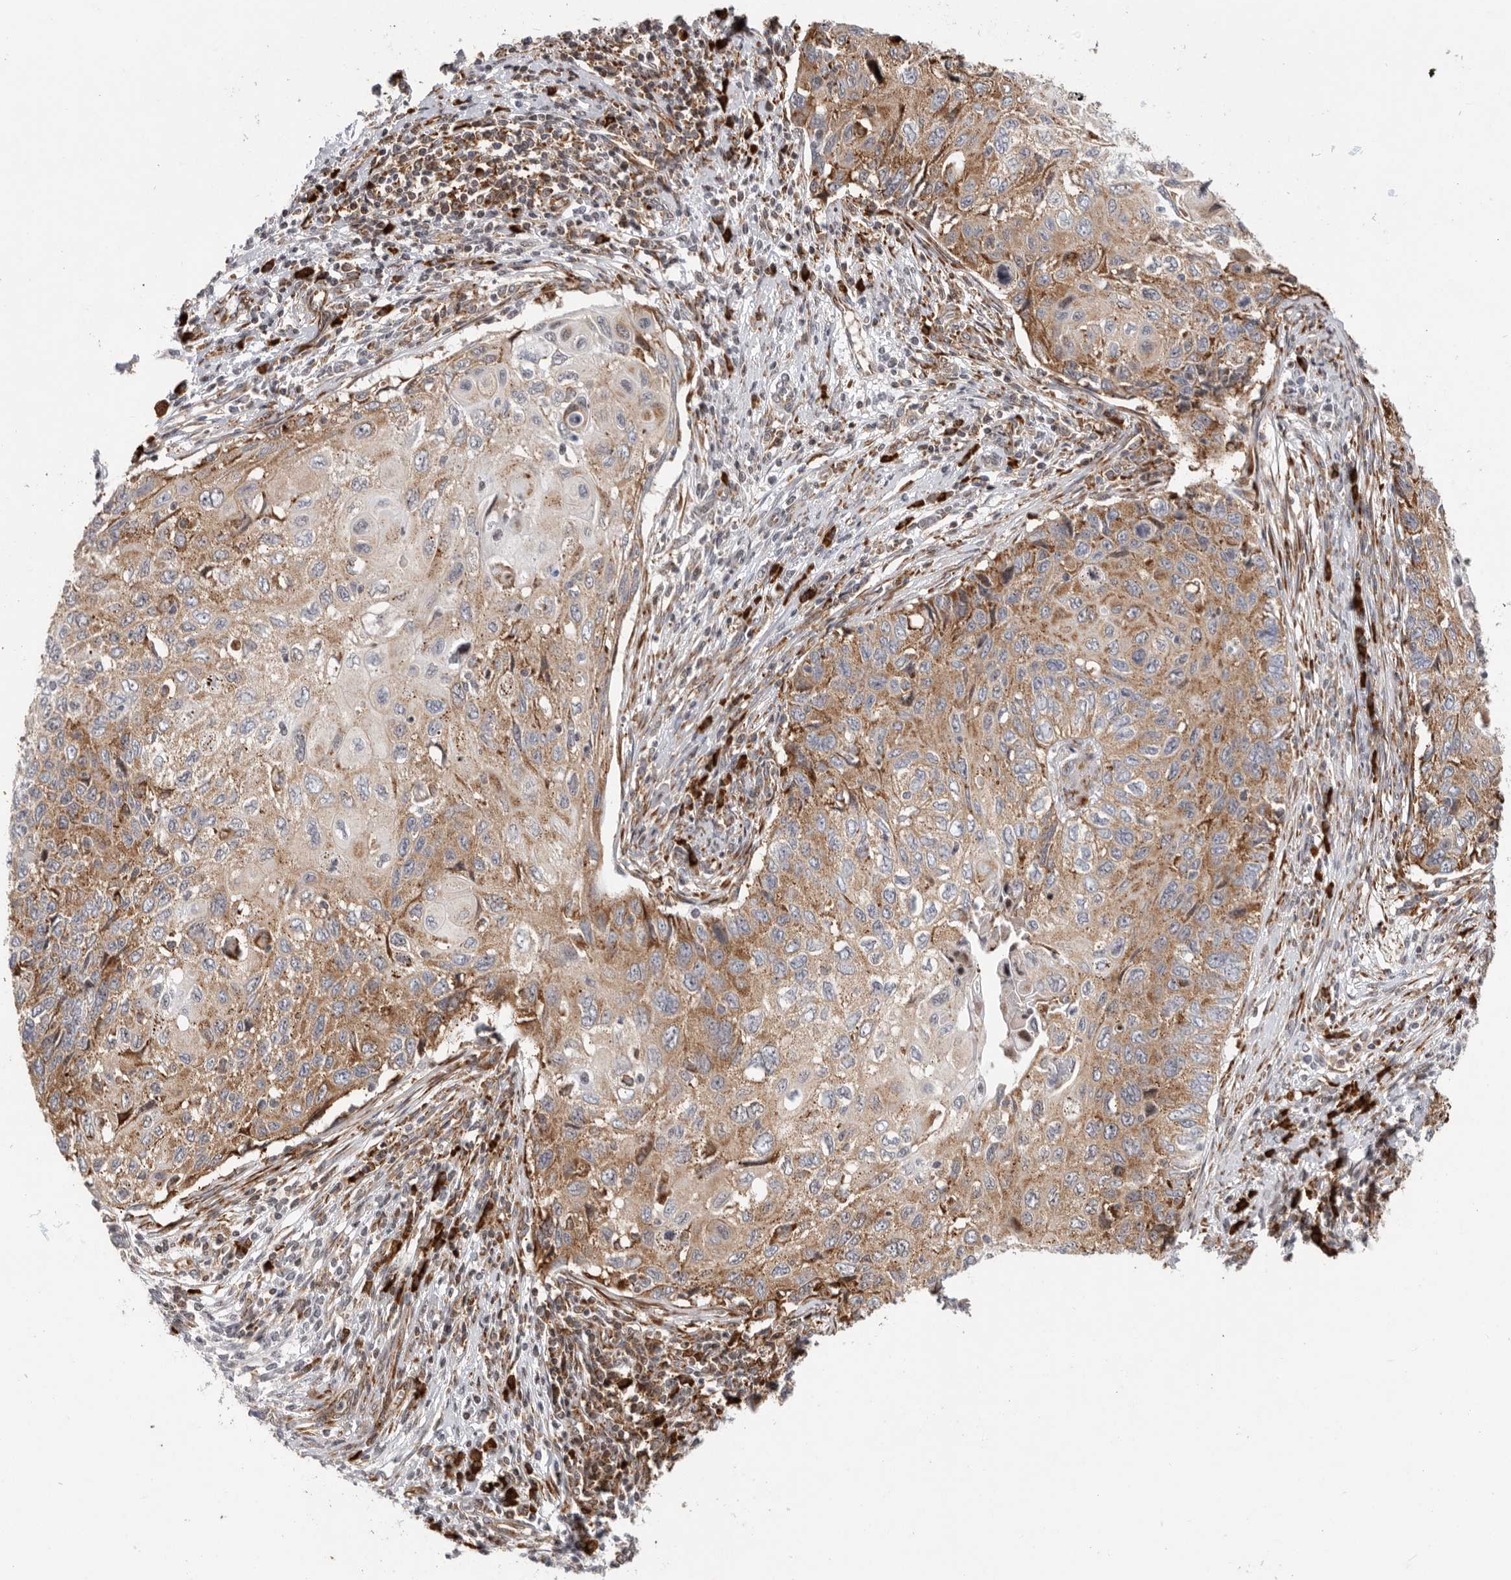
{"staining": {"intensity": "moderate", "quantity": ">75%", "location": "cytoplasmic/membranous"}, "tissue": "cervical cancer", "cell_type": "Tumor cells", "image_type": "cancer", "snomed": [{"axis": "morphology", "description": "Squamous cell carcinoma, NOS"}, {"axis": "topography", "description": "Cervix"}], "caption": "A histopathology image of human cervical squamous cell carcinoma stained for a protein shows moderate cytoplasmic/membranous brown staining in tumor cells.", "gene": "FZD3", "patient": {"sex": "female", "age": 70}}